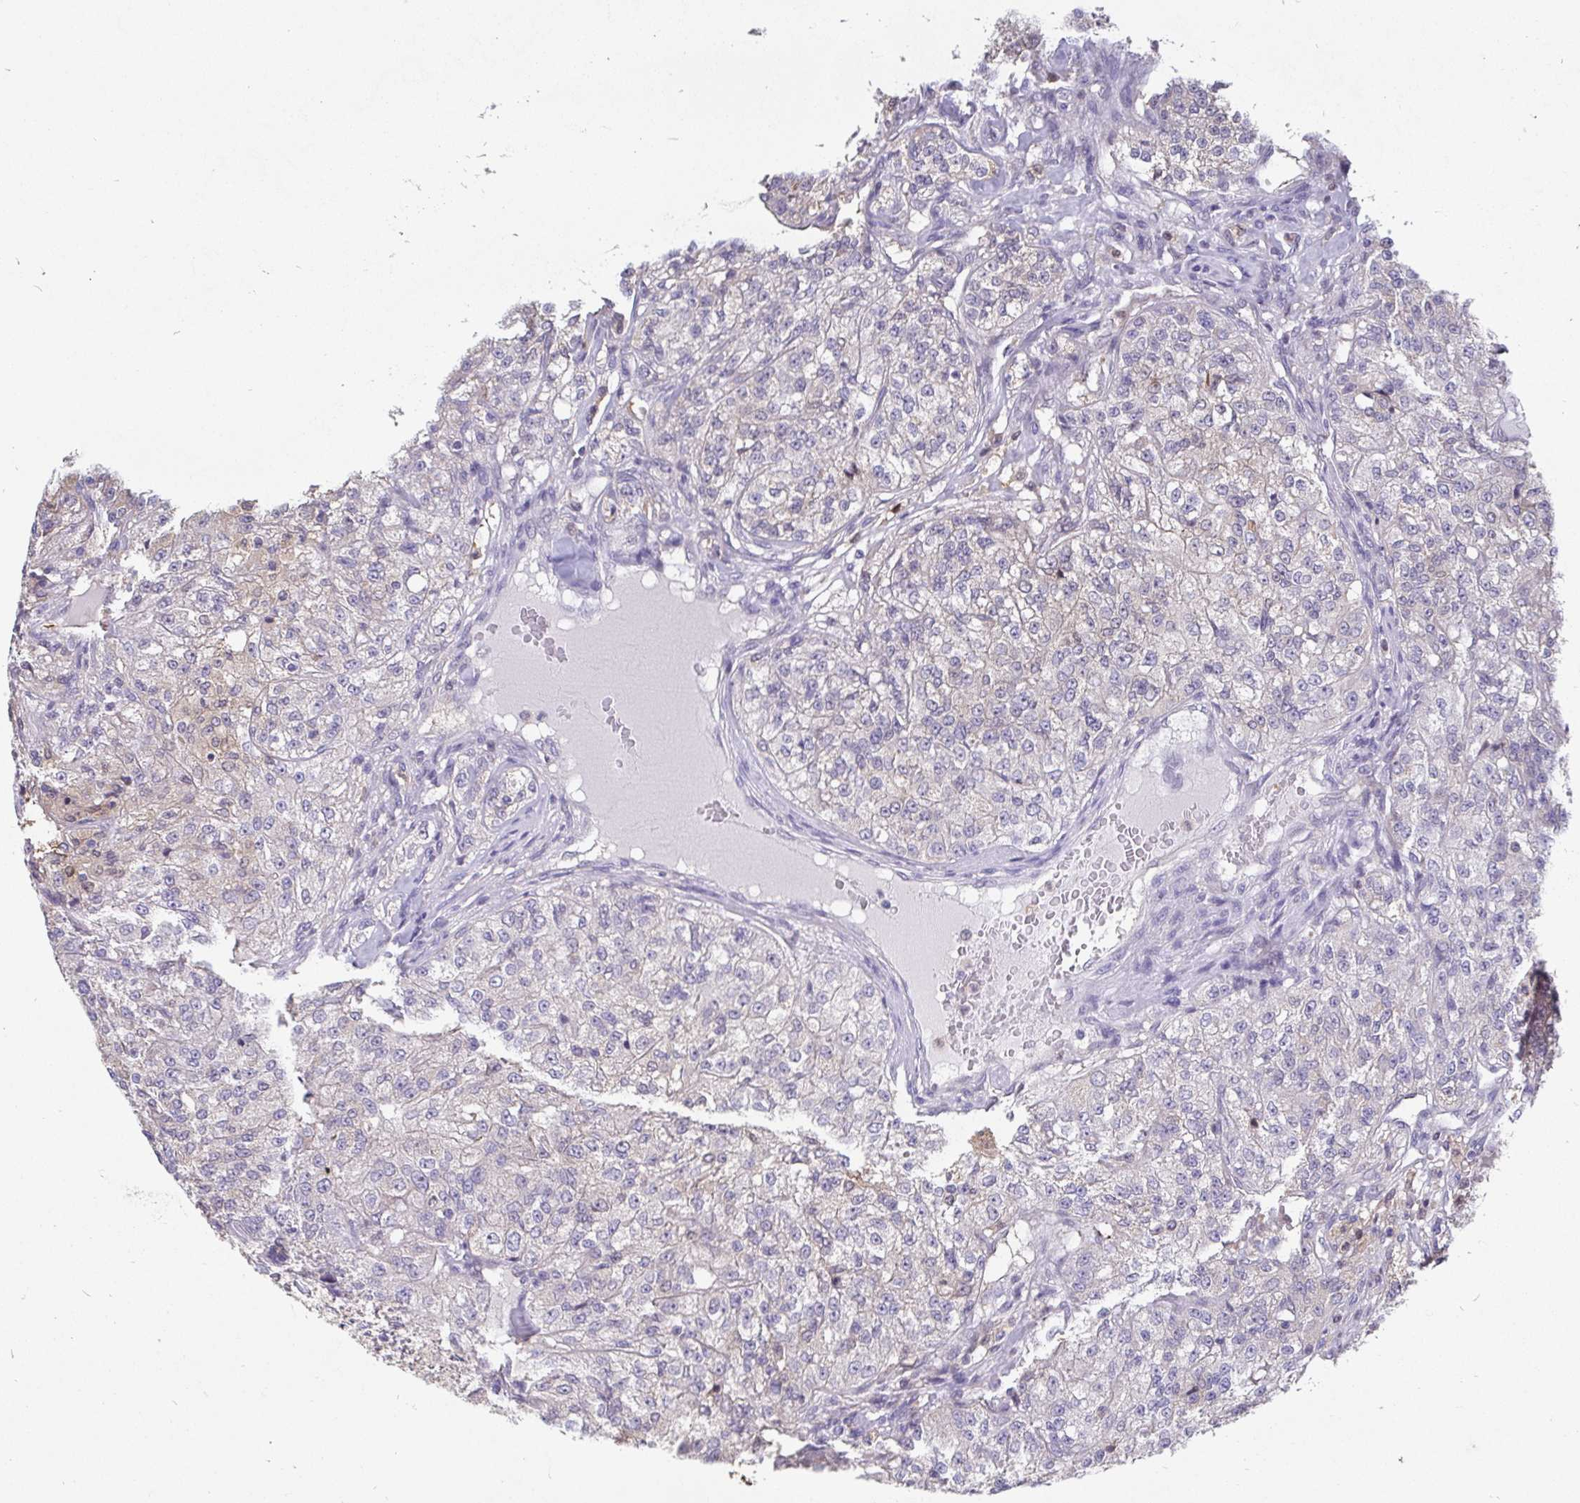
{"staining": {"intensity": "negative", "quantity": "none", "location": "none"}, "tissue": "renal cancer", "cell_type": "Tumor cells", "image_type": "cancer", "snomed": [{"axis": "morphology", "description": "Adenocarcinoma, NOS"}, {"axis": "topography", "description": "Kidney"}], "caption": "There is no significant positivity in tumor cells of adenocarcinoma (renal).", "gene": "IDH1", "patient": {"sex": "female", "age": 63}}